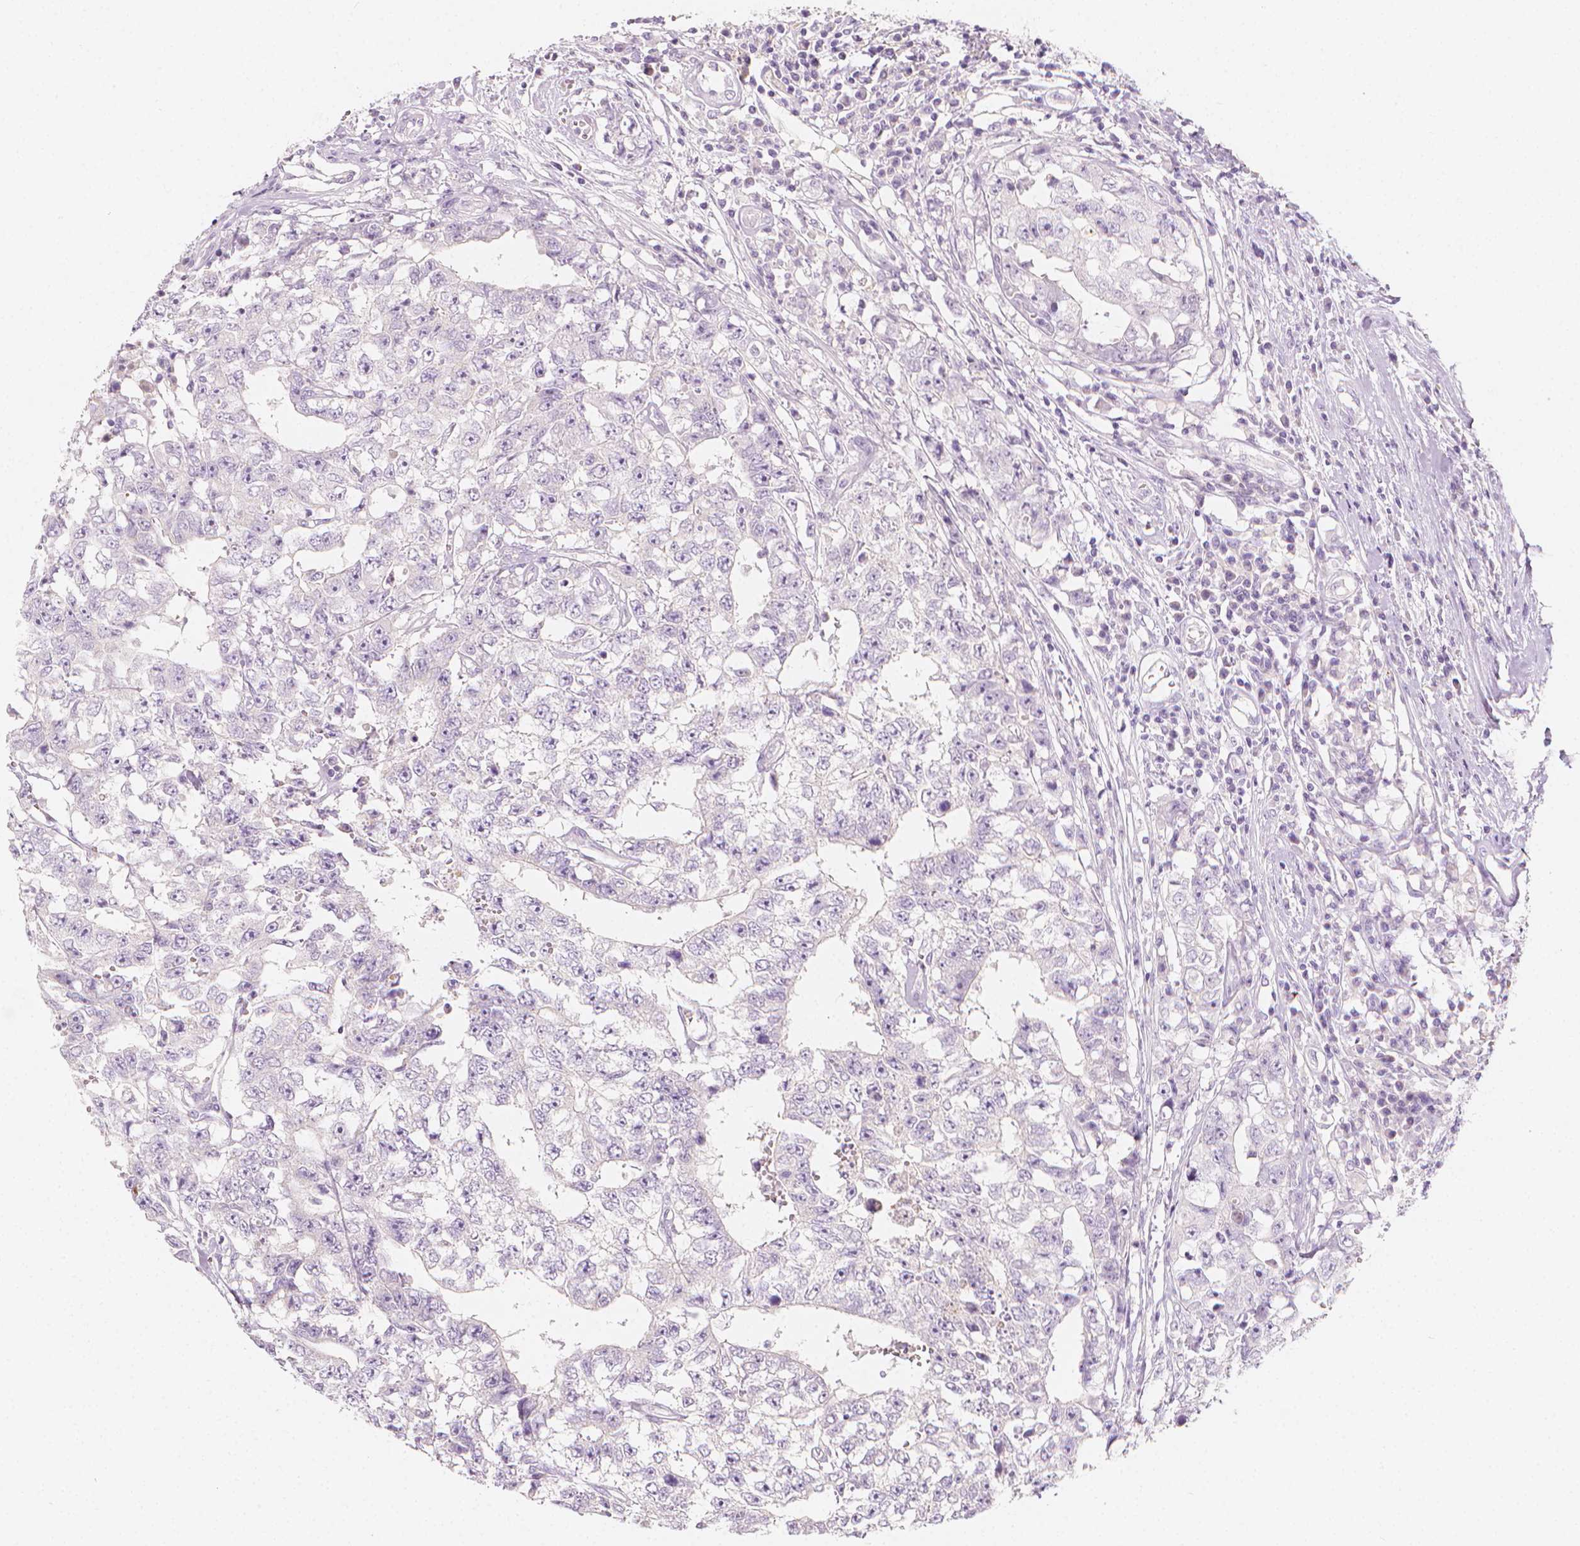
{"staining": {"intensity": "negative", "quantity": "none", "location": "none"}, "tissue": "testis cancer", "cell_type": "Tumor cells", "image_type": "cancer", "snomed": [{"axis": "morphology", "description": "Carcinoma, Embryonal, NOS"}, {"axis": "topography", "description": "Testis"}], "caption": "A histopathology image of testis cancer (embryonal carcinoma) stained for a protein shows no brown staining in tumor cells.", "gene": "RBFOX1", "patient": {"sex": "male", "age": 36}}